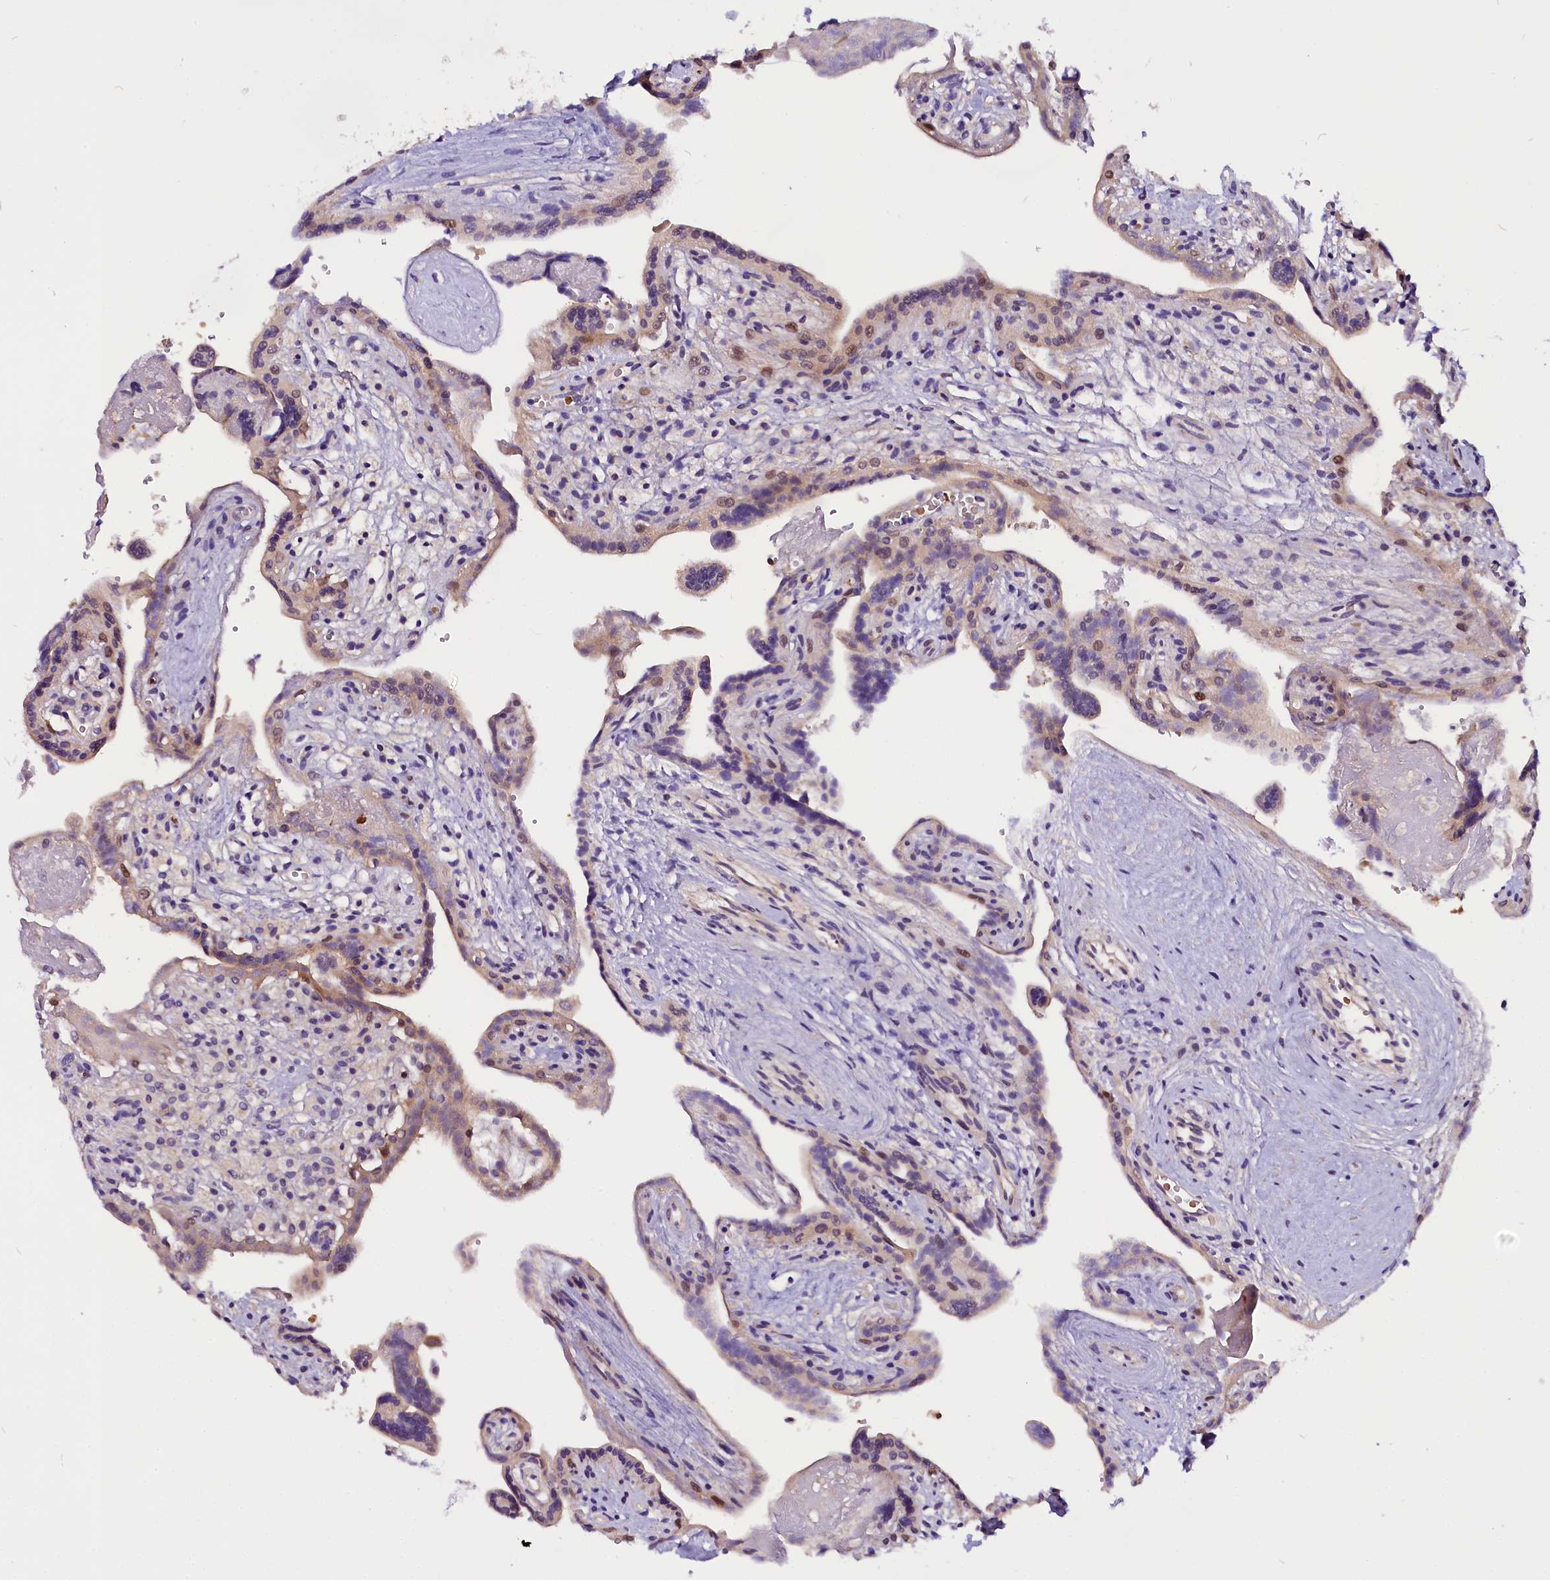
{"staining": {"intensity": "weak", "quantity": "25%-75%", "location": "cytoplasmic/membranous"}, "tissue": "placenta", "cell_type": "Trophoblastic cells", "image_type": "normal", "snomed": [{"axis": "morphology", "description": "Normal tissue, NOS"}, {"axis": "topography", "description": "Placenta"}], "caption": "IHC staining of normal placenta, which reveals low levels of weak cytoplasmic/membranous staining in approximately 25%-75% of trophoblastic cells indicating weak cytoplasmic/membranous protein staining. The staining was performed using DAB (brown) for protein detection and nuclei were counterstained in hematoxylin (blue).", "gene": "C9orf40", "patient": {"sex": "female", "age": 37}}